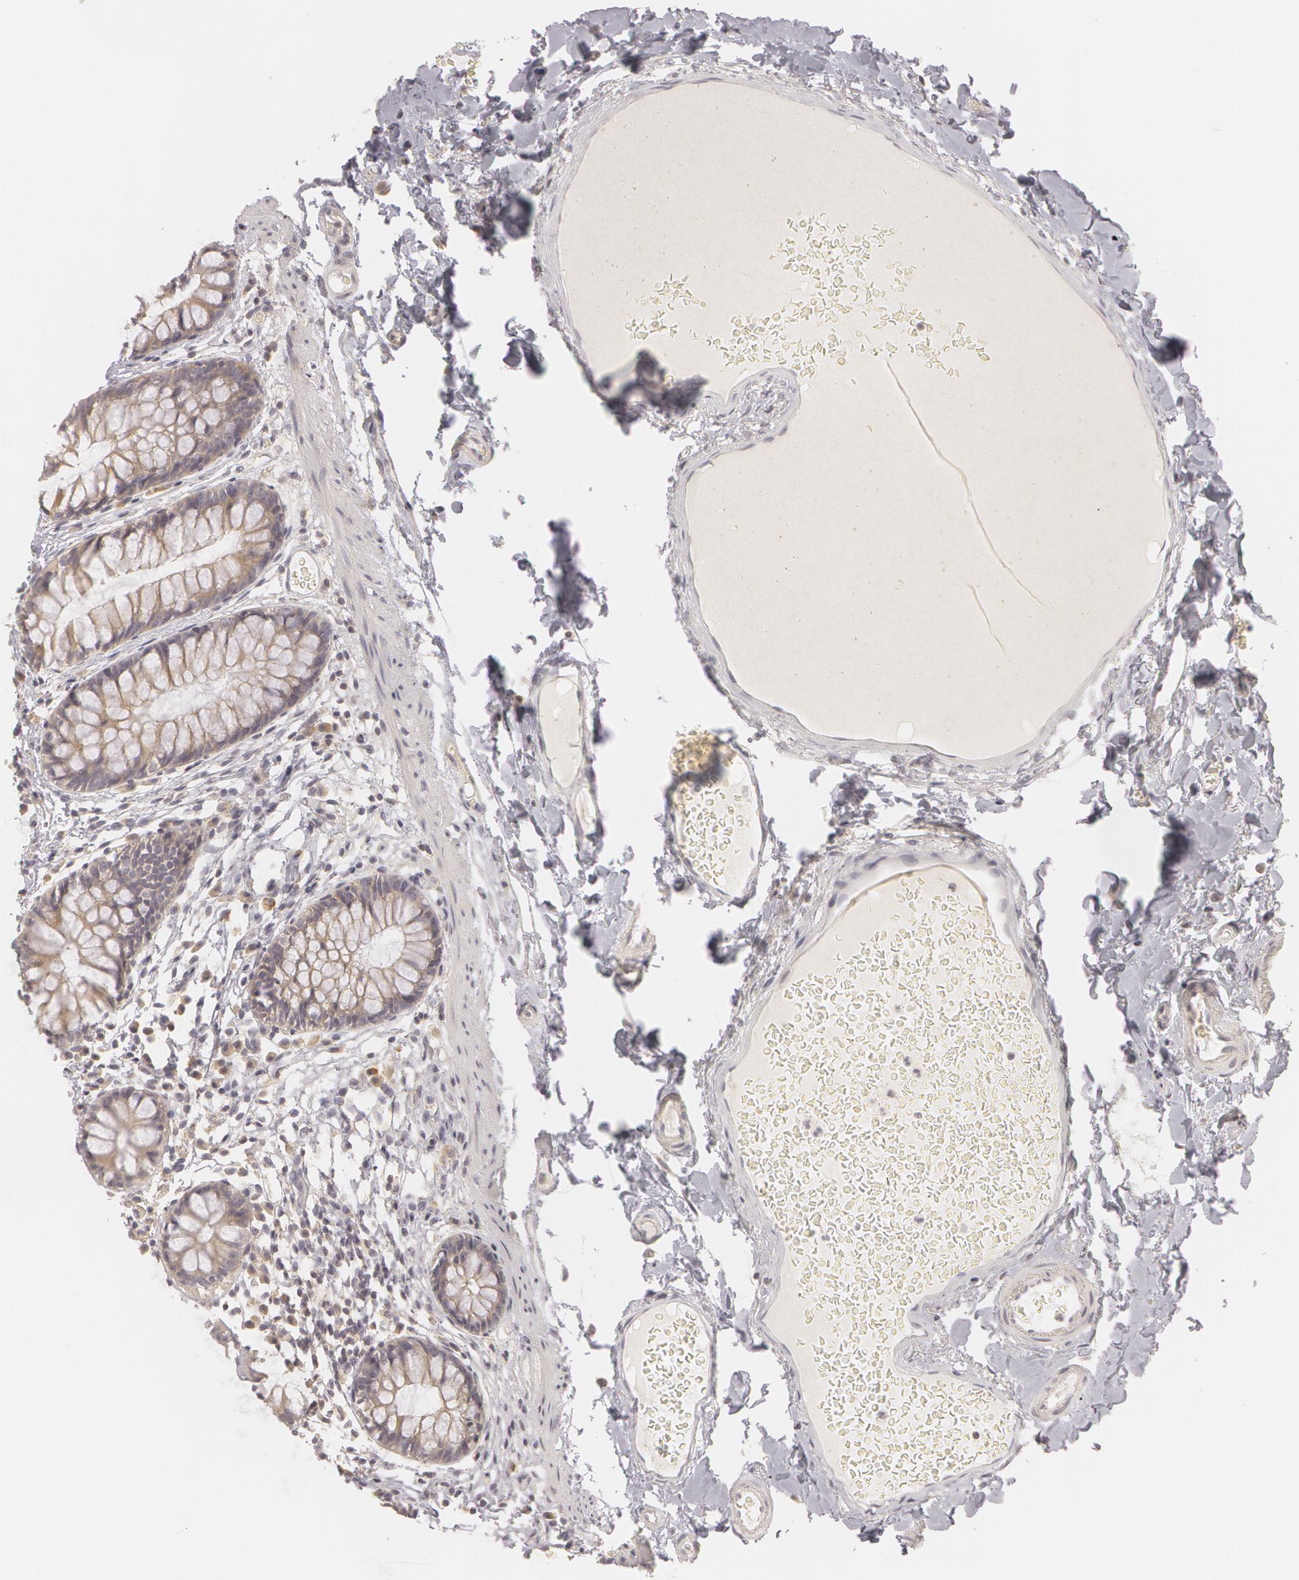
{"staining": {"intensity": "negative", "quantity": "none", "location": "none"}, "tissue": "colon", "cell_type": "Endothelial cells", "image_type": "normal", "snomed": [{"axis": "morphology", "description": "Normal tissue, NOS"}, {"axis": "topography", "description": "Smooth muscle"}, {"axis": "topography", "description": "Colon"}], "caption": "Immunohistochemical staining of benign colon shows no significant staining in endothelial cells.", "gene": "RALGAPA1", "patient": {"sex": "male", "age": 67}}